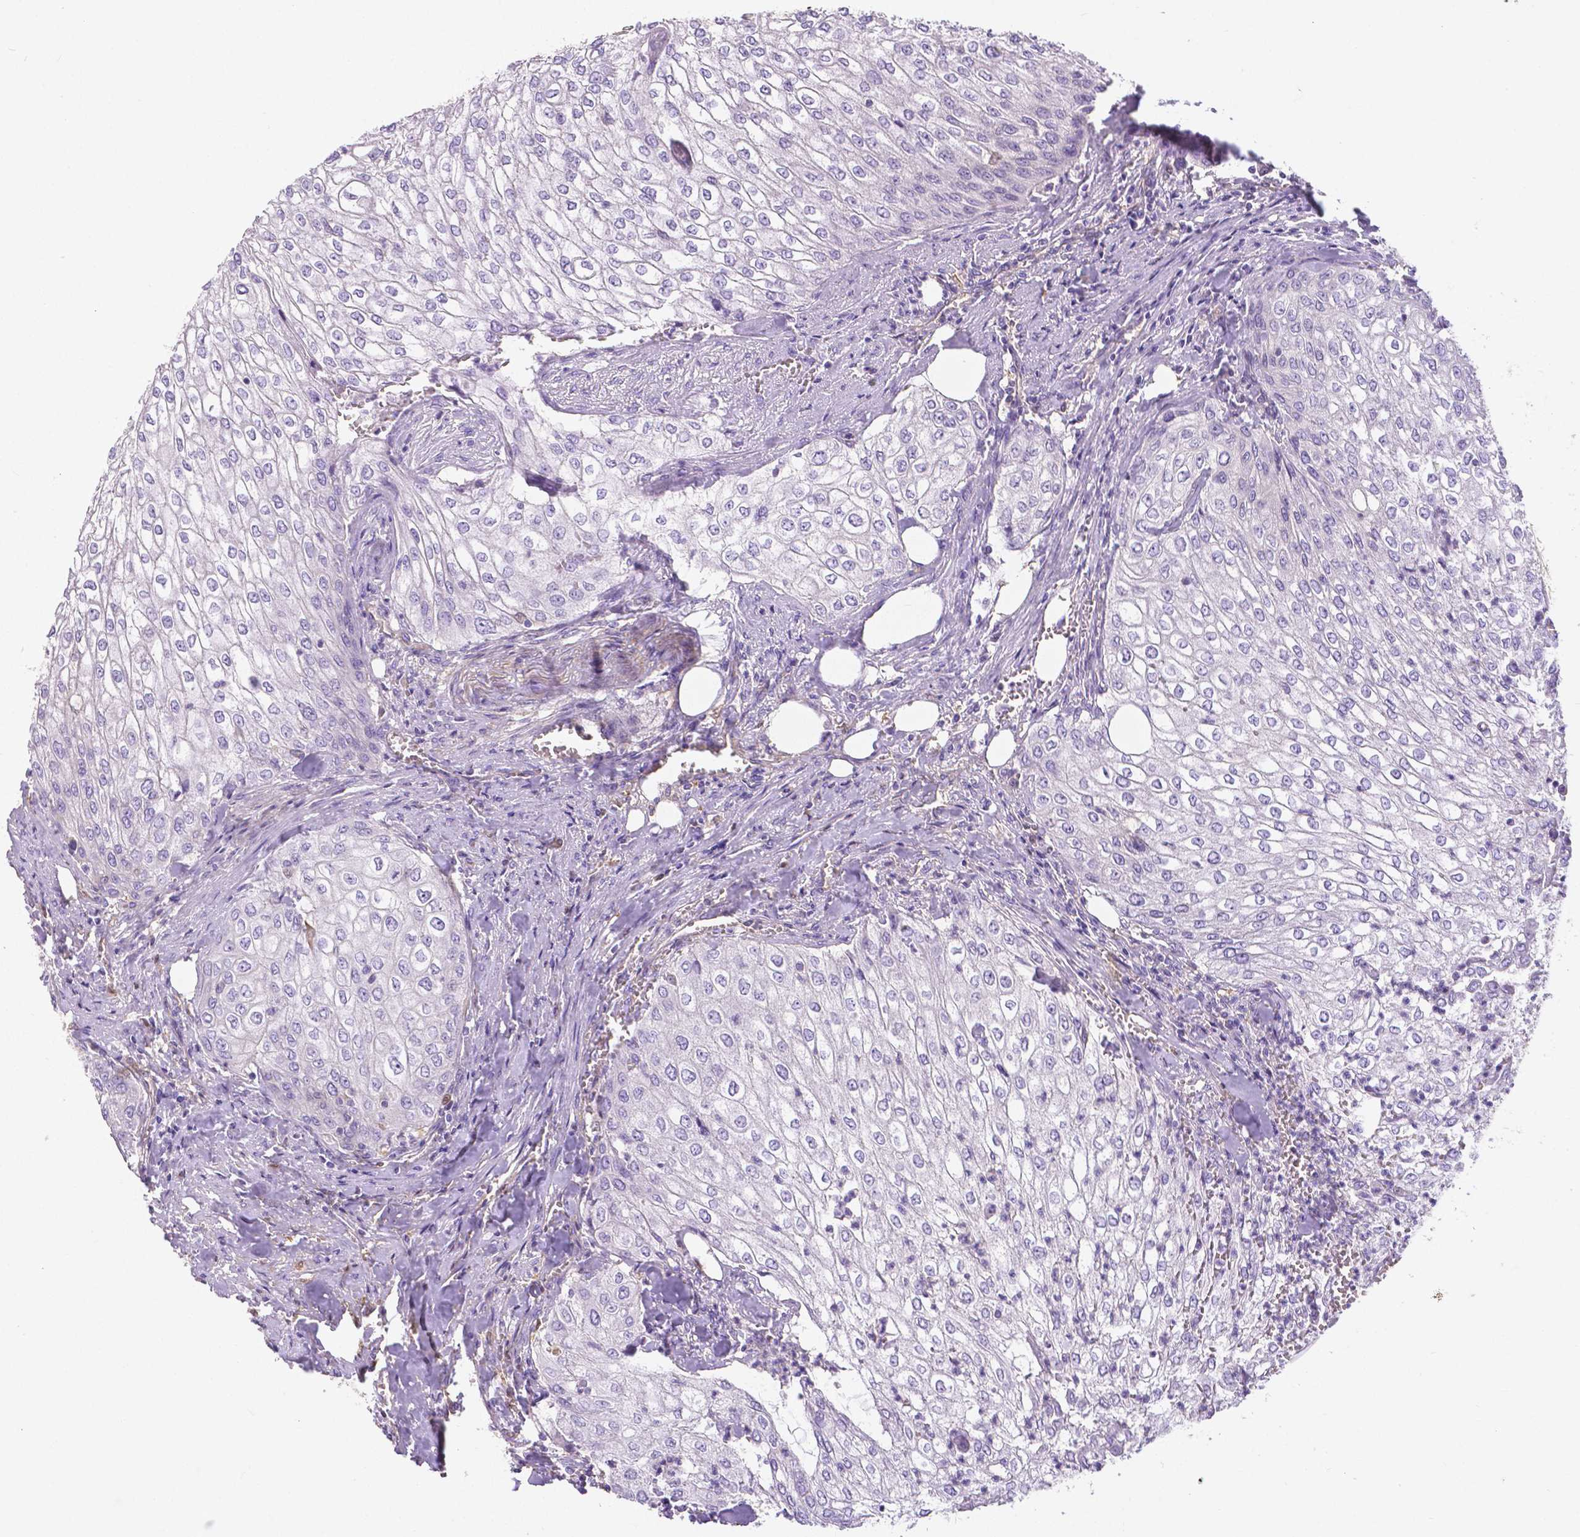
{"staining": {"intensity": "negative", "quantity": "none", "location": "none"}, "tissue": "urothelial cancer", "cell_type": "Tumor cells", "image_type": "cancer", "snomed": [{"axis": "morphology", "description": "Urothelial carcinoma, High grade"}, {"axis": "topography", "description": "Urinary bladder"}], "caption": "The immunohistochemistry (IHC) image has no significant expression in tumor cells of urothelial cancer tissue.", "gene": "CRMP1", "patient": {"sex": "male", "age": 62}}